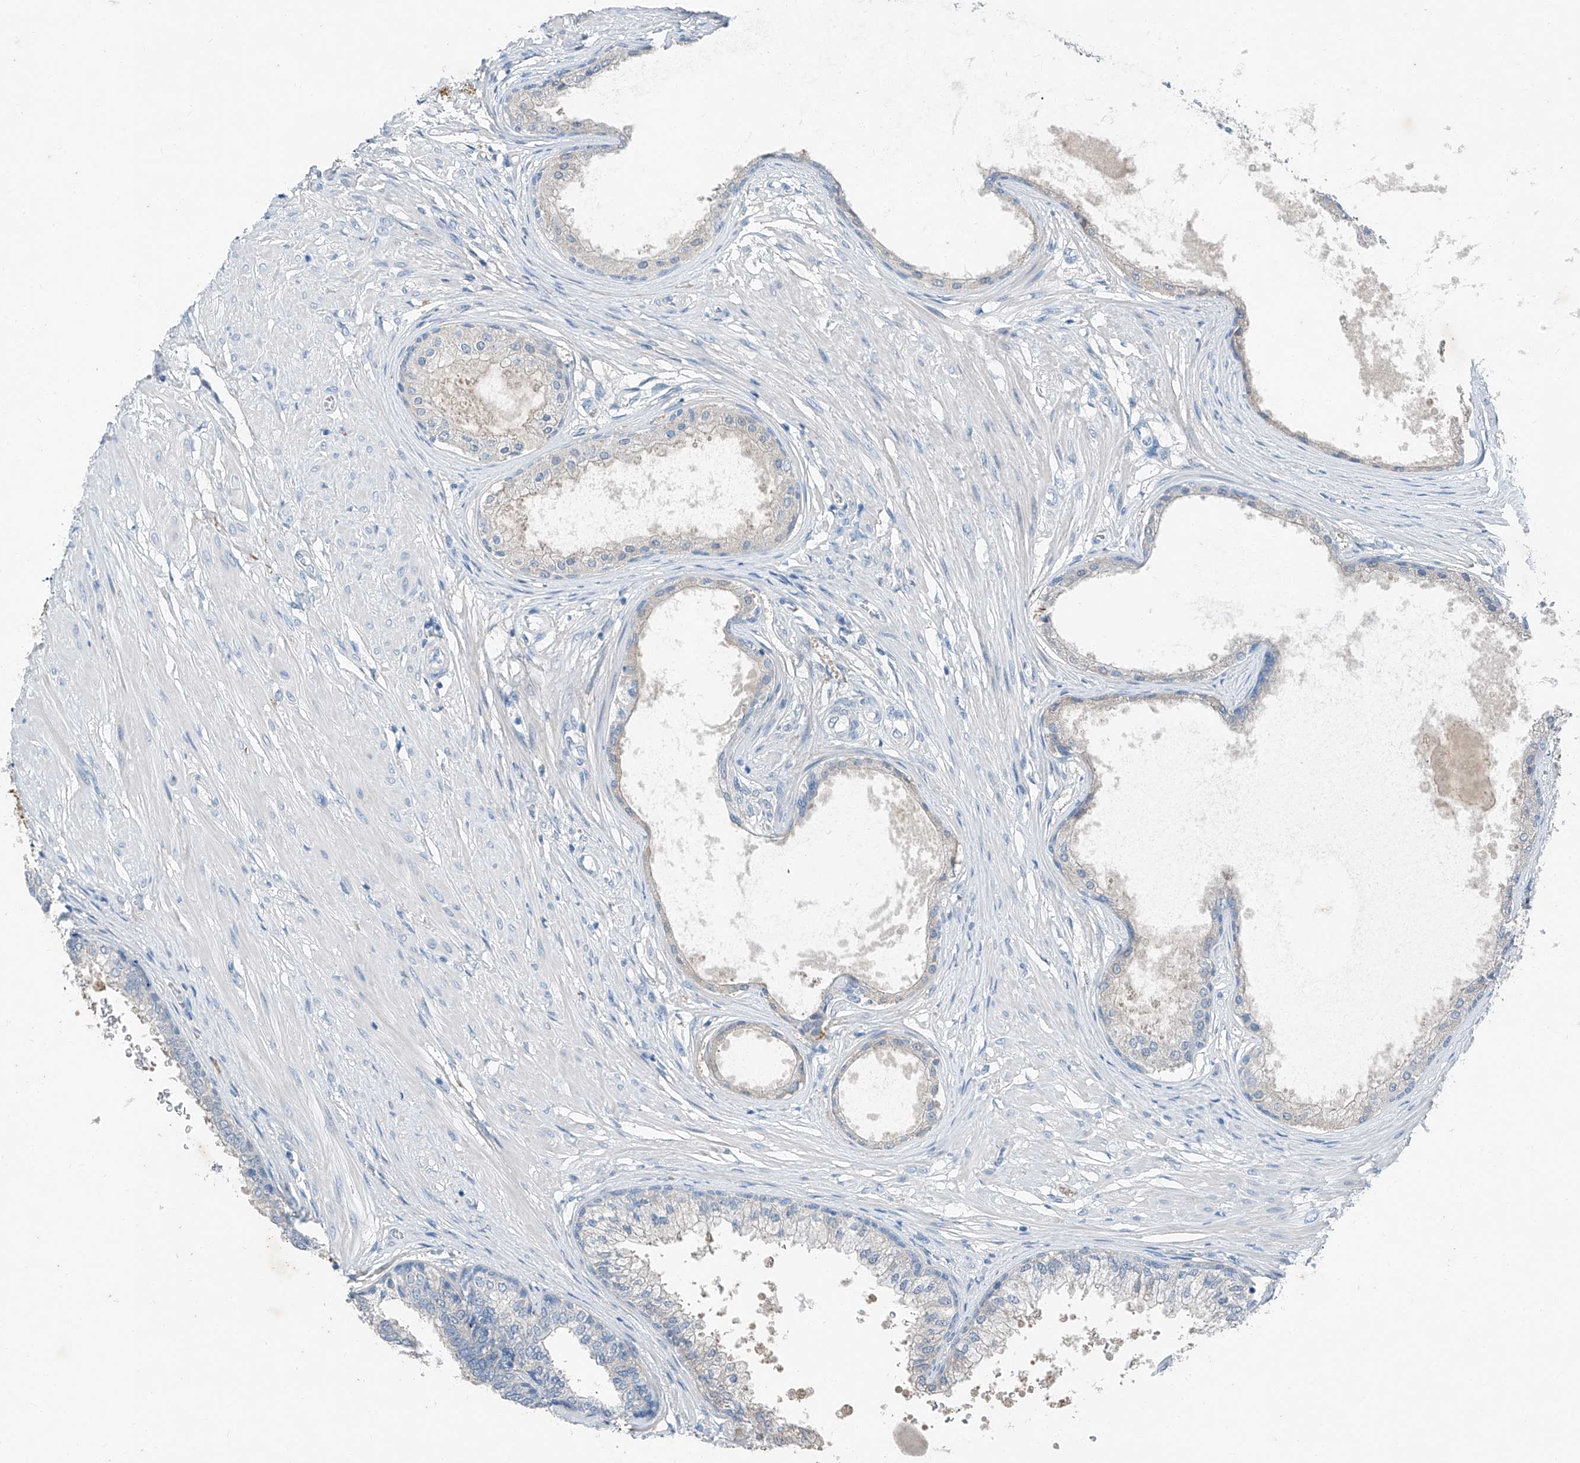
{"staining": {"intensity": "weak", "quantity": "<25%", "location": "cytoplasmic/membranous"}, "tissue": "prostate", "cell_type": "Glandular cells", "image_type": "normal", "snomed": [{"axis": "morphology", "description": "Normal tissue, NOS"}, {"axis": "topography", "description": "Prostate"}], "caption": "DAB immunohistochemical staining of unremarkable prostate exhibits no significant expression in glandular cells.", "gene": "MDGA1", "patient": {"sex": "male", "age": 48}}